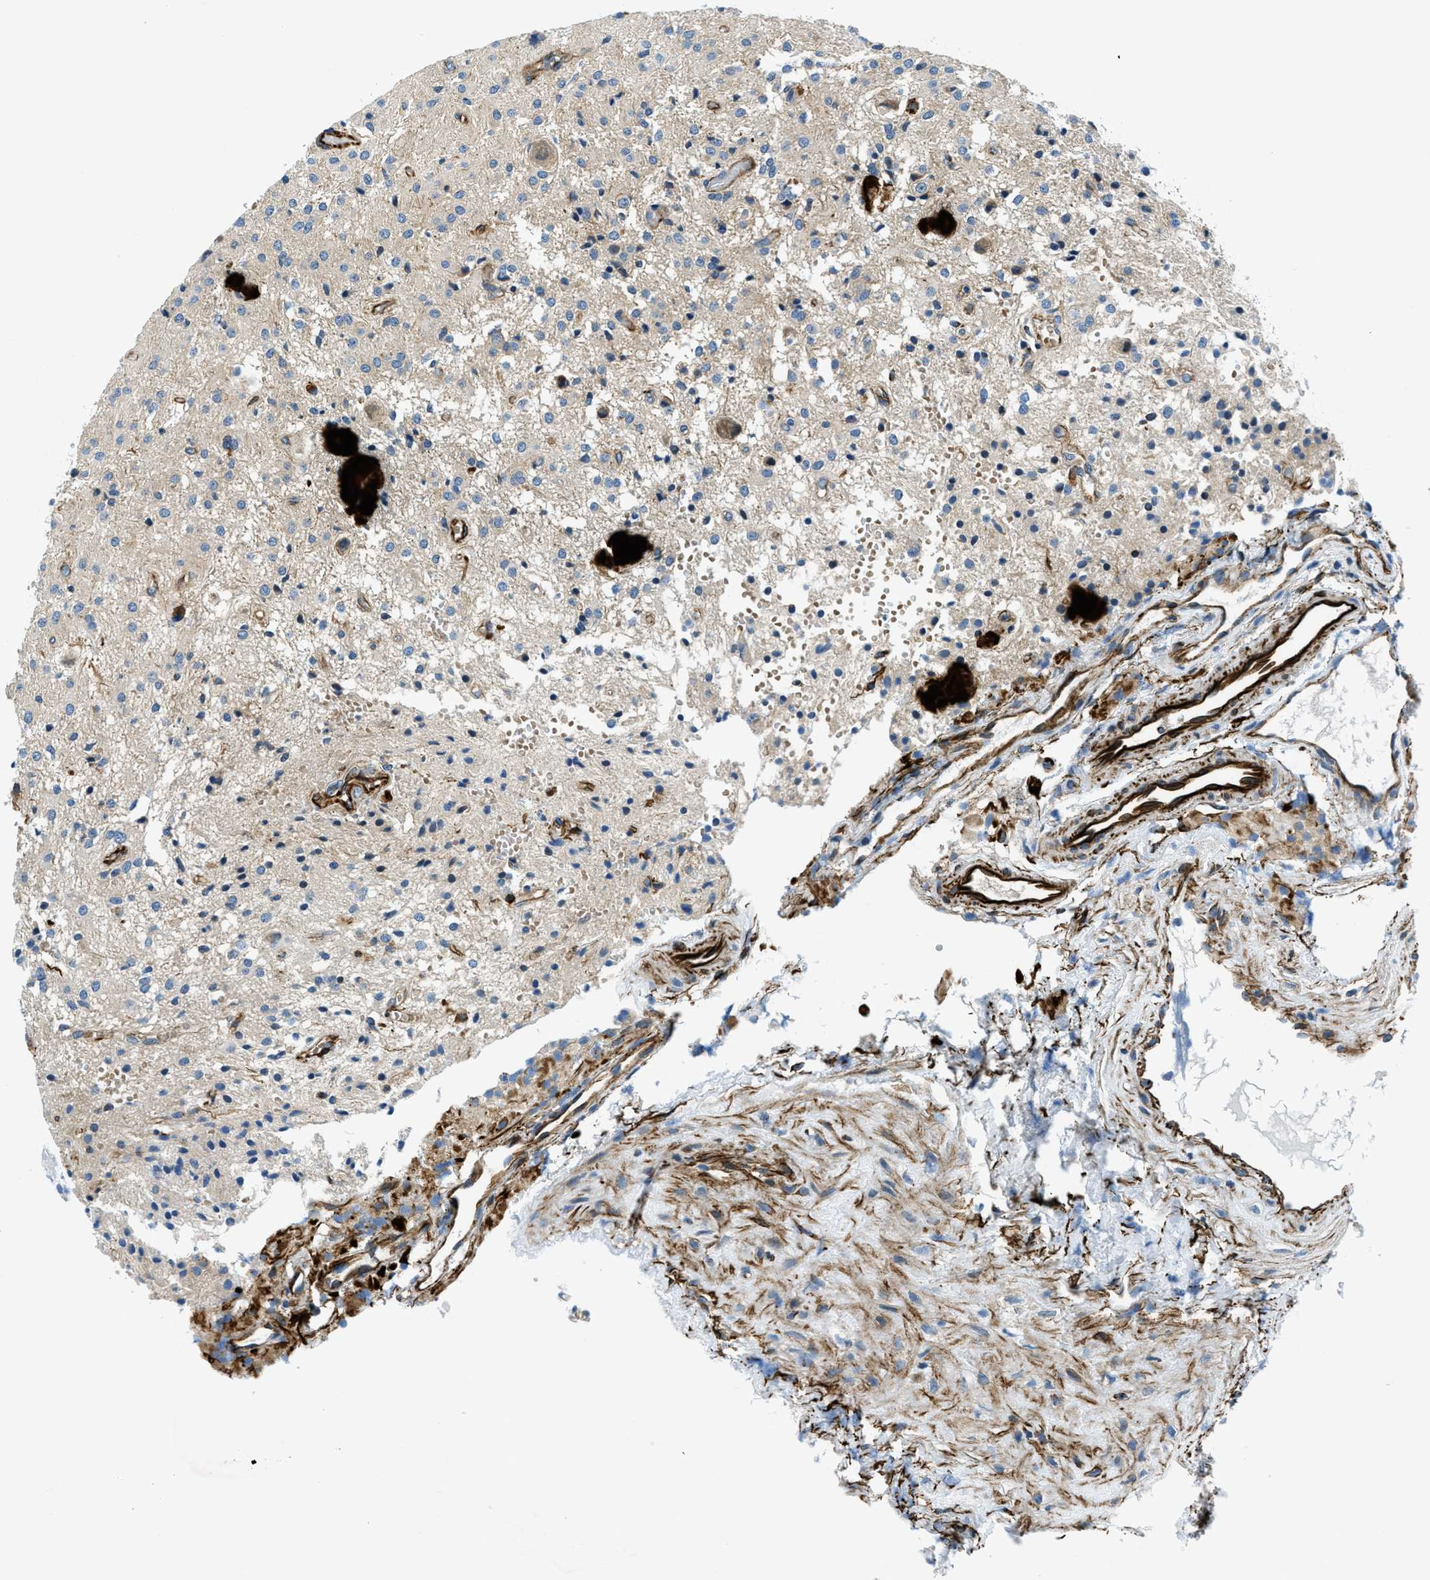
{"staining": {"intensity": "weak", "quantity": "<25%", "location": "cytoplasmic/membranous"}, "tissue": "glioma", "cell_type": "Tumor cells", "image_type": "cancer", "snomed": [{"axis": "morphology", "description": "Glioma, malignant, High grade"}, {"axis": "topography", "description": "Brain"}], "caption": "This is a micrograph of immunohistochemistry (IHC) staining of malignant glioma (high-grade), which shows no expression in tumor cells. The staining was performed using DAB (3,3'-diaminobenzidine) to visualize the protein expression in brown, while the nuclei were stained in blue with hematoxylin (Magnification: 20x).", "gene": "GNS", "patient": {"sex": "female", "age": 59}}